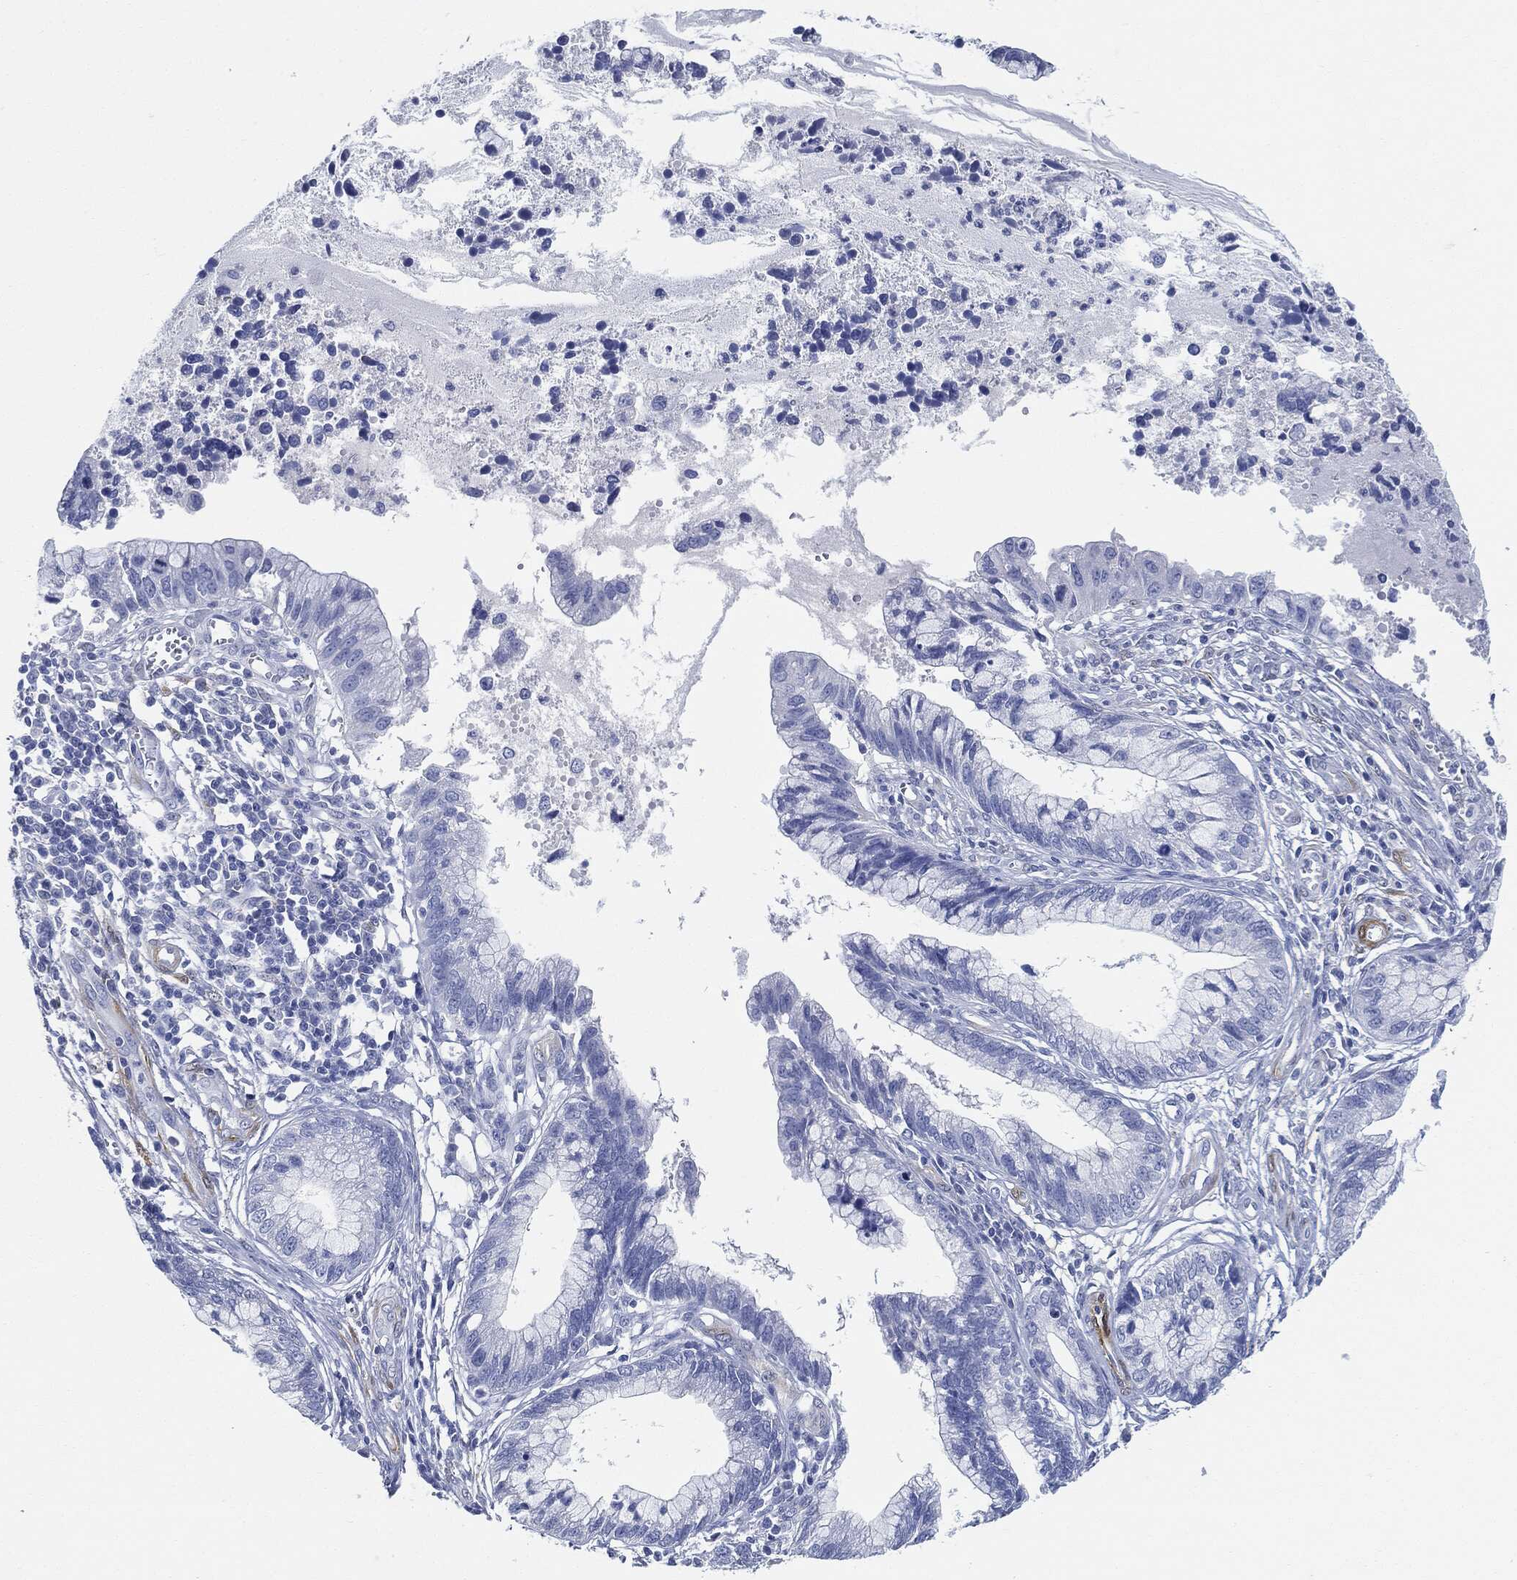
{"staining": {"intensity": "negative", "quantity": "none", "location": "none"}, "tissue": "cervical cancer", "cell_type": "Tumor cells", "image_type": "cancer", "snomed": [{"axis": "morphology", "description": "Adenocarcinoma, NOS"}, {"axis": "topography", "description": "Cervix"}], "caption": "The photomicrograph shows no significant staining in tumor cells of adenocarcinoma (cervical). The staining was performed using DAB (3,3'-diaminobenzidine) to visualize the protein expression in brown, while the nuclei were stained in blue with hematoxylin (Magnification: 20x).", "gene": "TAGLN", "patient": {"sex": "female", "age": 44}}